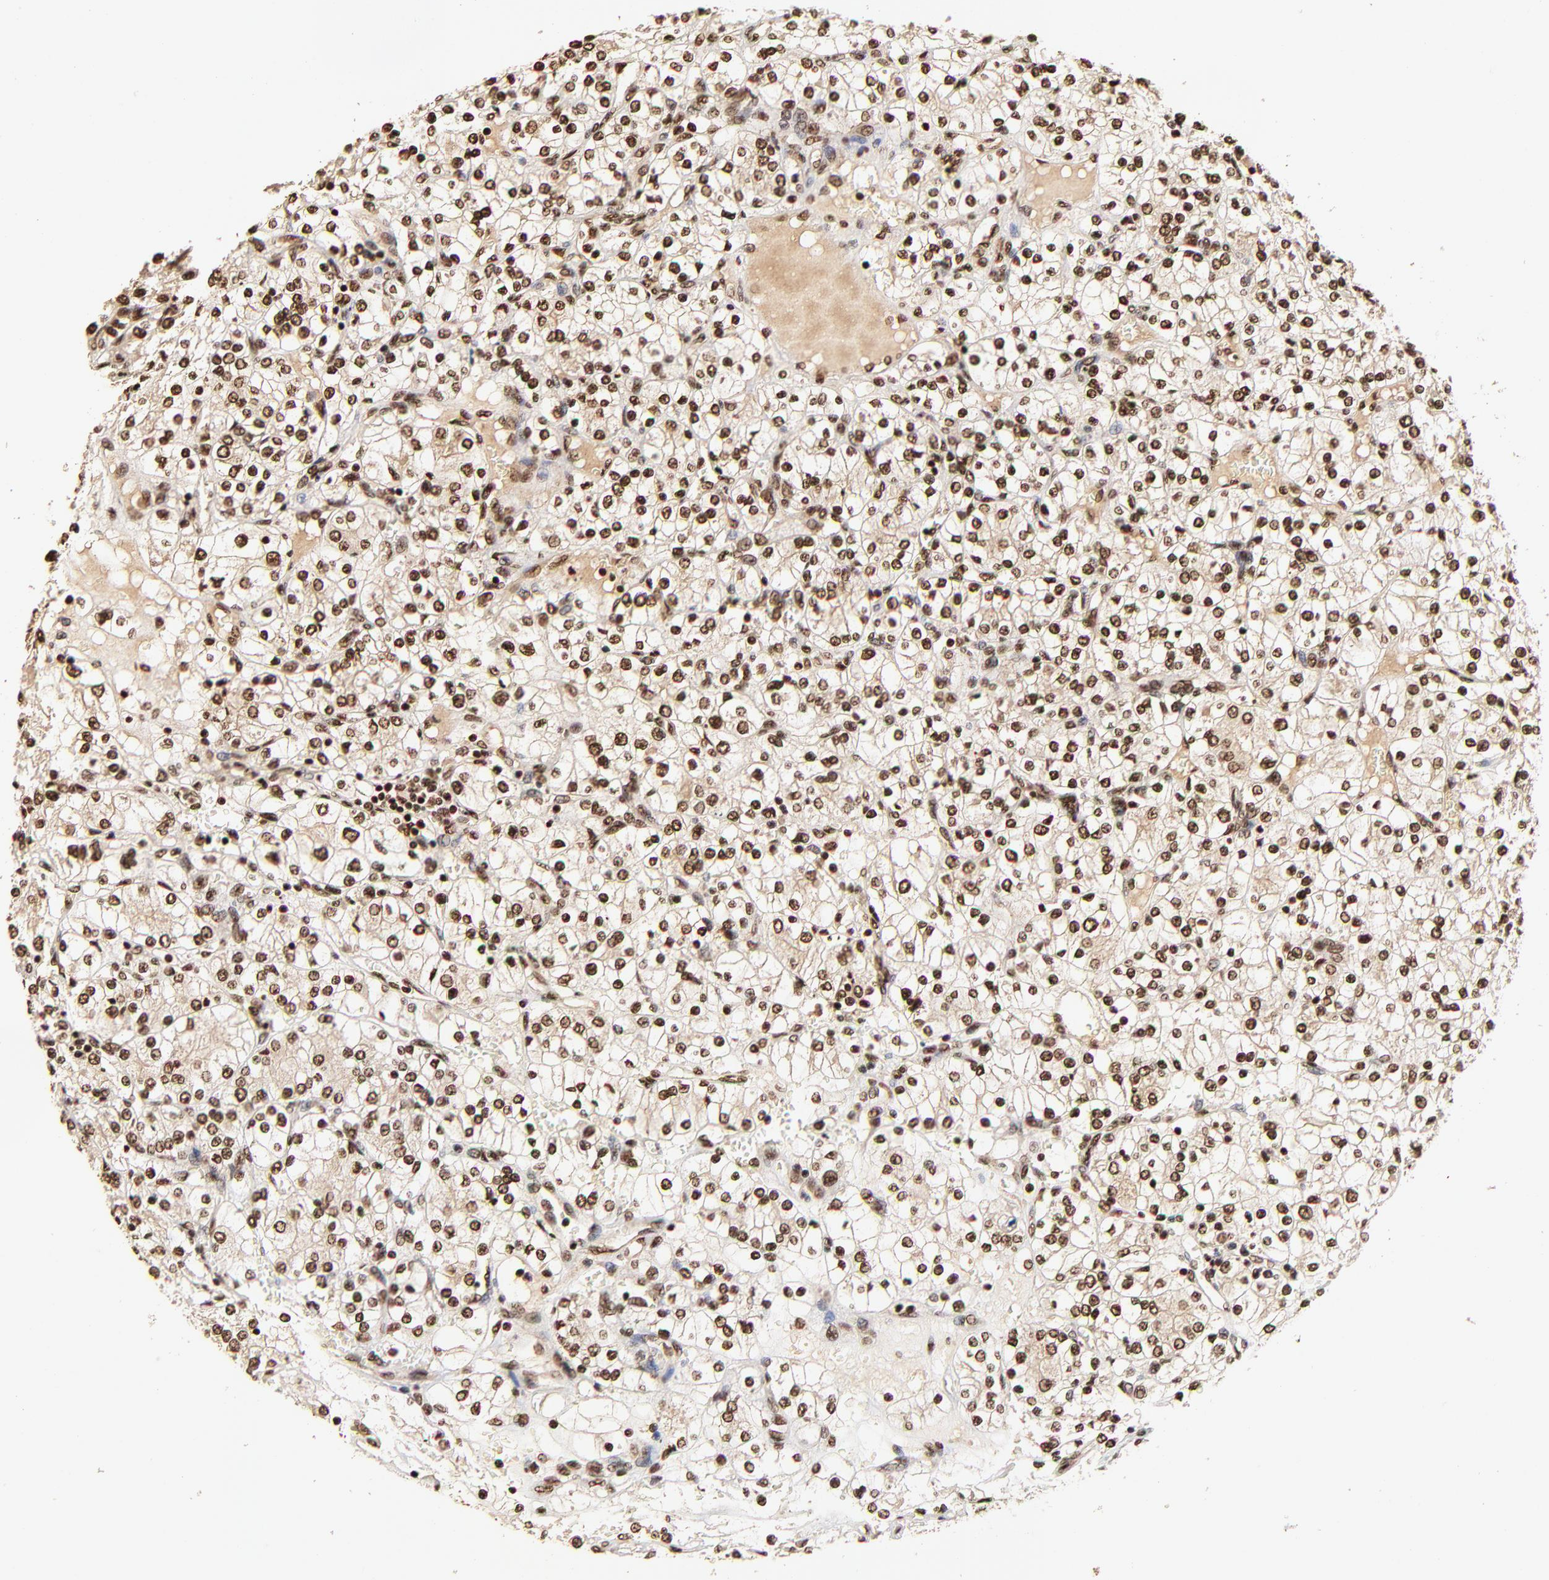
{"staining": {"intensity": "strong", "quantity": ">75%", "location": "cytoplasmic/membranous,nuclear"}, "tissue": "renal cancer", "cell_type": "Tumor cells", "image_type": "cancer", "snomed": [{"axis": "morphology", "description": "Adenocarcinoma, NOS"}, {"axis": "topography", "description": "Kidney"}], "caption": "Approximately >75% of tumor cells in human renal adenocarcinoma demonstrate strong cytoplasmic/membranous and nuclear protein expression as visualized by brown immunohistochemical staining.", "gene": "MED12", "patient": {"sex": "female", "age": 62}}